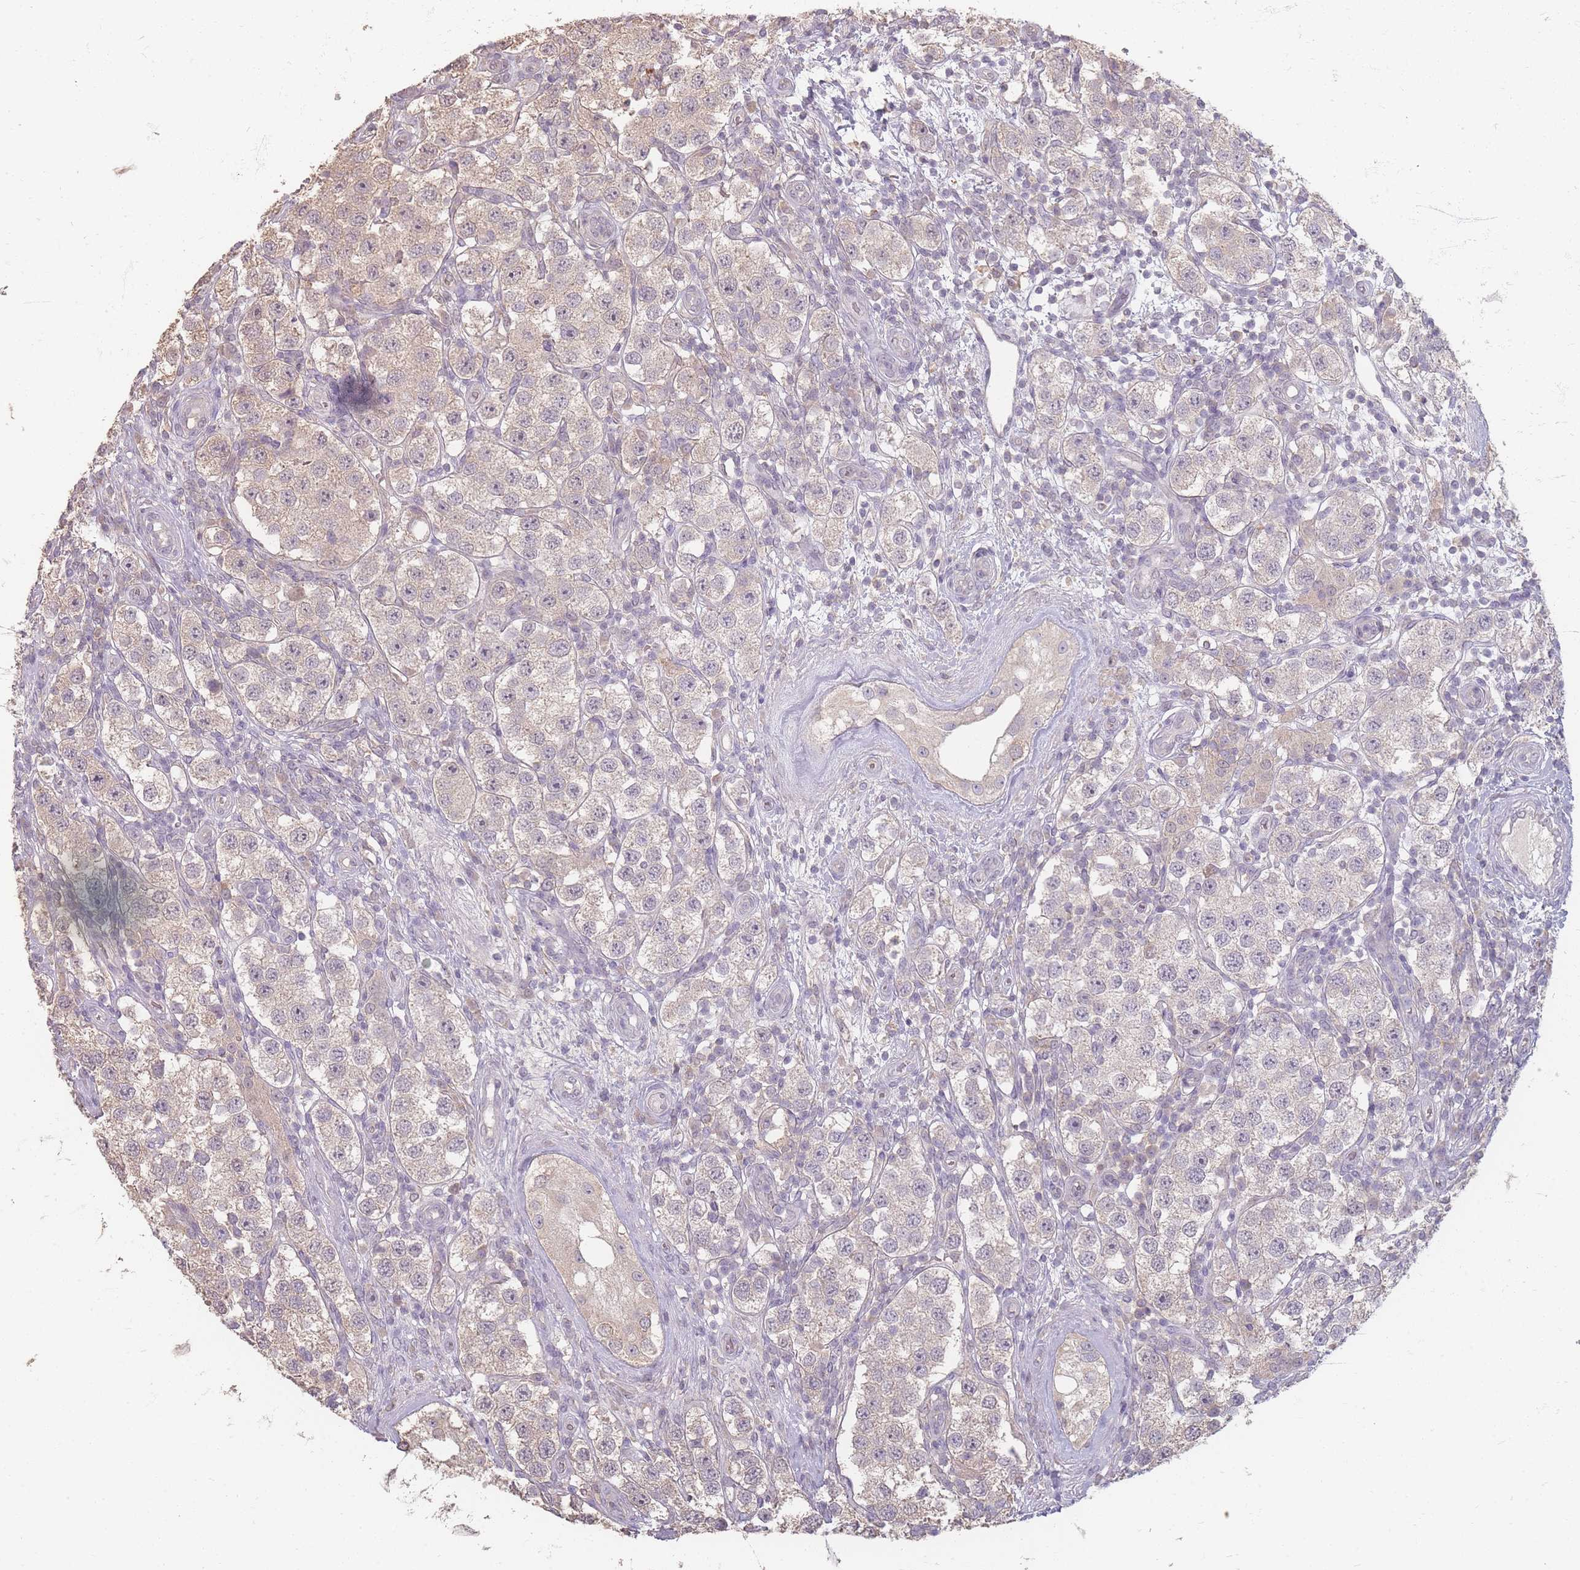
{"staining": {"intensity": "weak", "quantity": "<25%", "location": "cytoplasmic/membranous"}, "tissue": "testis cancer", "cell_type": "Tumor cells", "image_type": "cancer", "snomed": [{"axis": "morphology", "description": "Seminoma, NOS"}, {"axis": "topography", "description": "Testis"}], "caption": "Tumor cells show no significant protein expression in testis cancer (seminoma).", "gene": "RFTN1", "patient": {"sex": "male", "age": 37}}